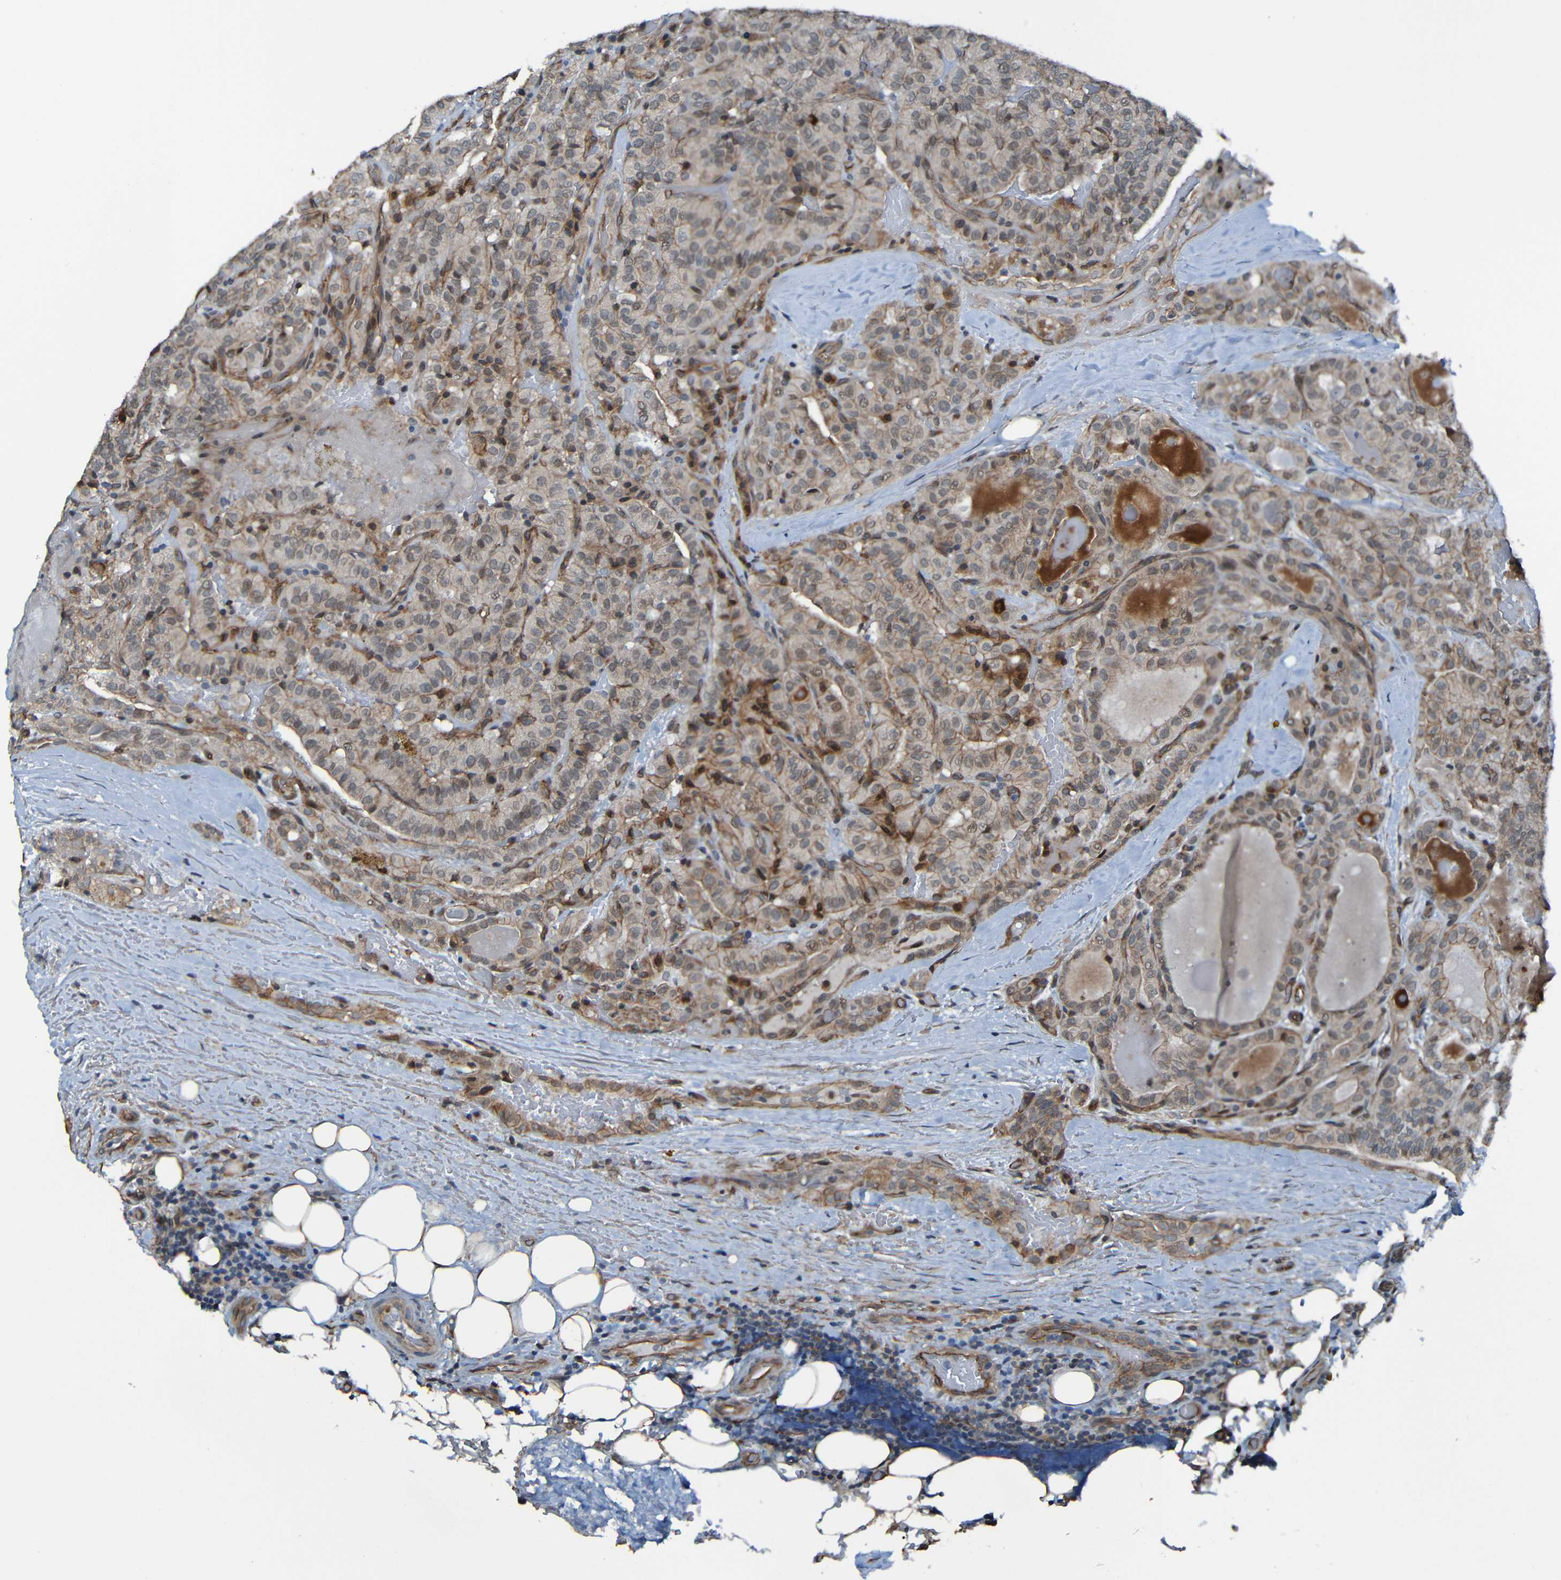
{"staining": {"intensity": "moderate", "quantity": "25%-75%", "location": "cytoplasmic/membranous"}, "tissue": "head and neck cancer", "cell_type": "Tumor cells", "image_type": "cancer", "snomed": [{"axis": "morphology", "description": "Squamous cell carcinoma, NOS"}, {"axis": "topography", "description": "Oral tissue"}, {"axis": "topography", "description": "Head-Neck"}], "caption": "Head and neck cancer stained with DAB IHC displays medium levels of moderate cytoplasmic/membranous expression in approximately 25%-75% of tumor cells.", "gene": "LGR5", "patient": {"sex": "female", "age": 50}}